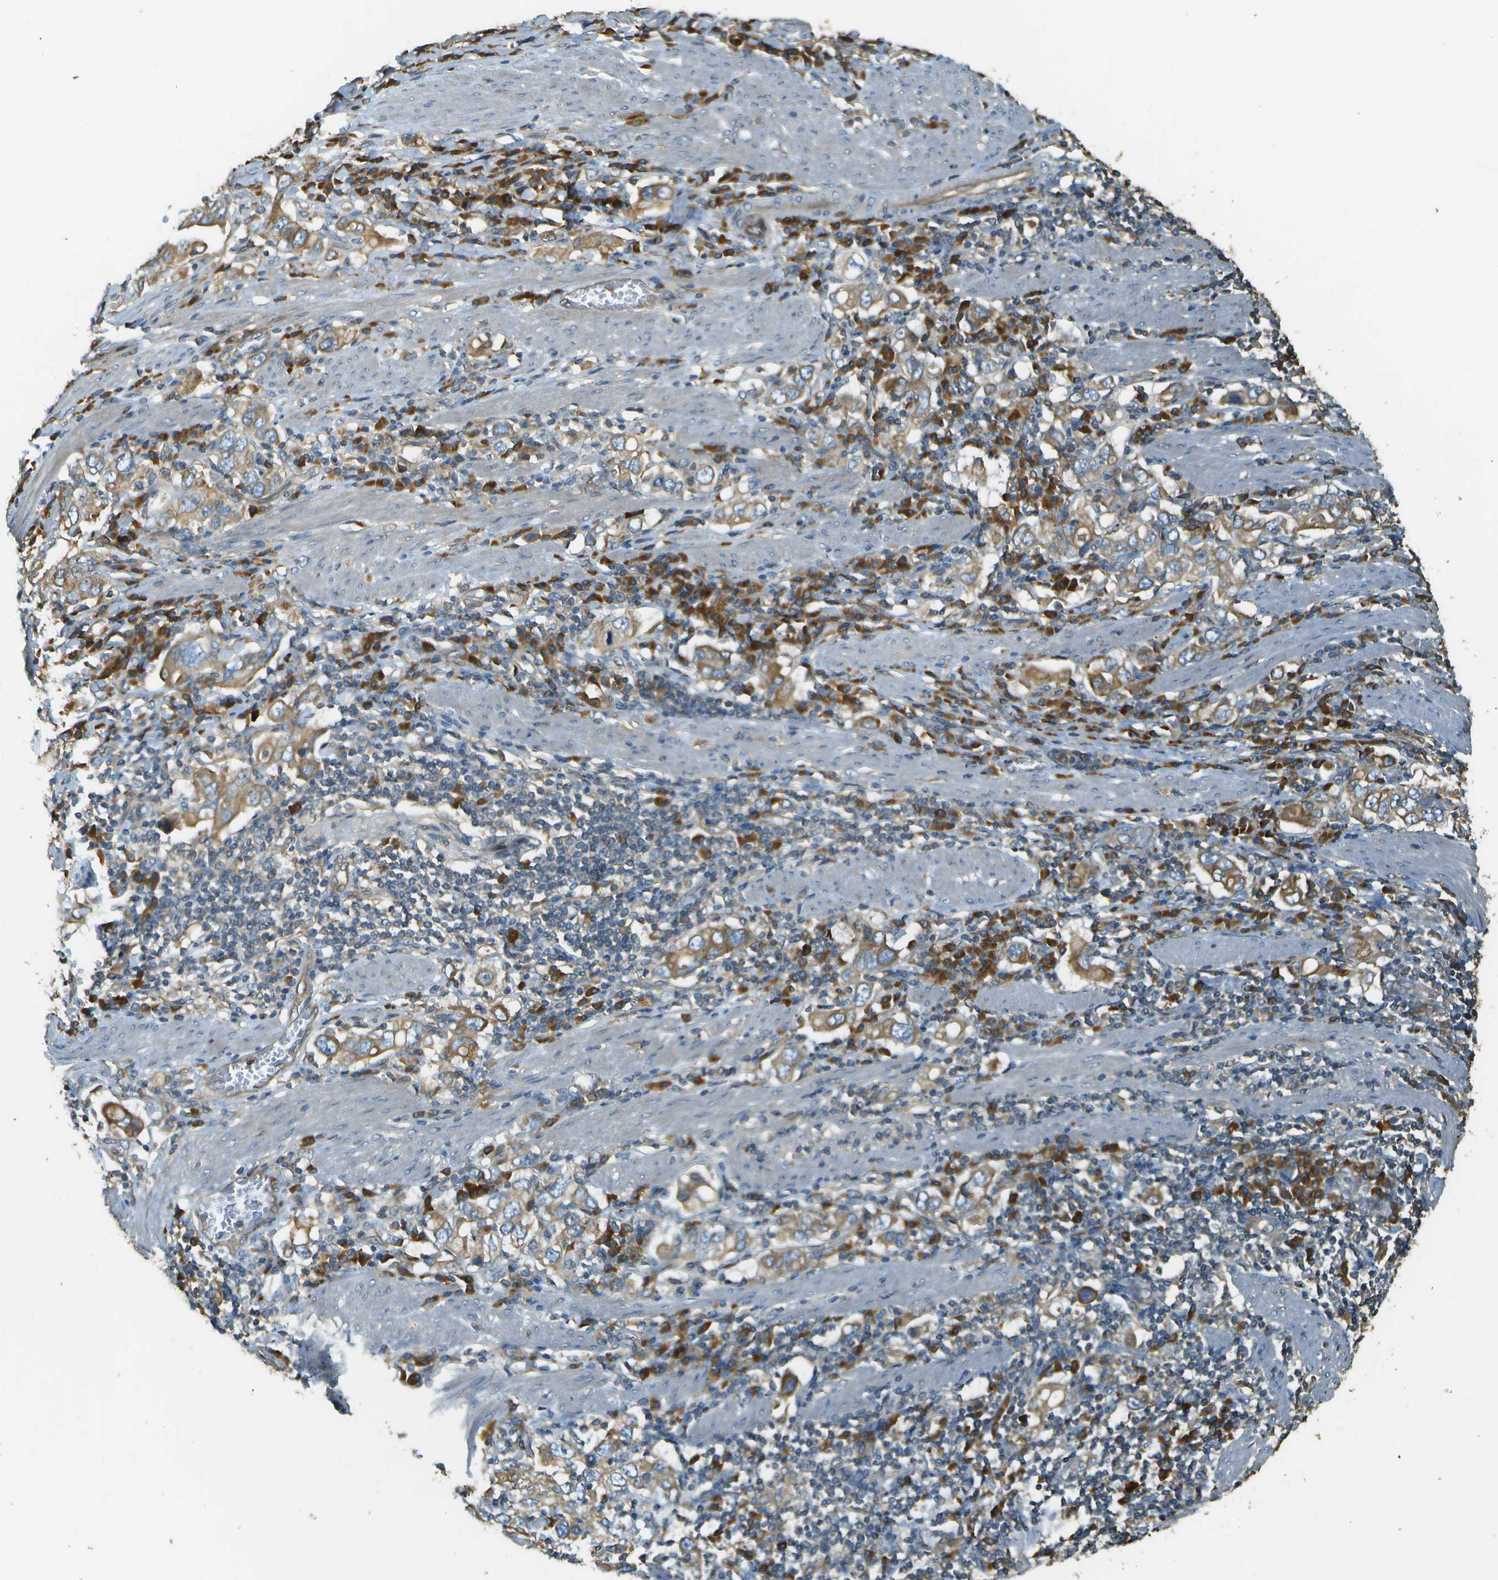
{"staining": {"intensity": "moderate", "quantity": ">75%", "location": "cytoplasmic/membranous"}, "tissue": "stomach cancer", "cell_type": "Tumor cells", "image_type": "cancer", "snomed": [{"axis": "morphology", "description": "Adenocarcinoma, NOS"}, {"axis": "topography", "description": "Stomach, upper"}], "caption": "Immunohistochemical staining of human stomach cancer (adenocarcinoma) shows medium levels of moderate cytoplasmic/membranous protein expression in about >75% of tumor cells. The protein of interest is stained brown, and the nuclei are stained in blue (DAB IHC with brightfield microscopy, high magnification).", "gene": "DNAJB11", "patient": {"sex": "male", "age": 62}}